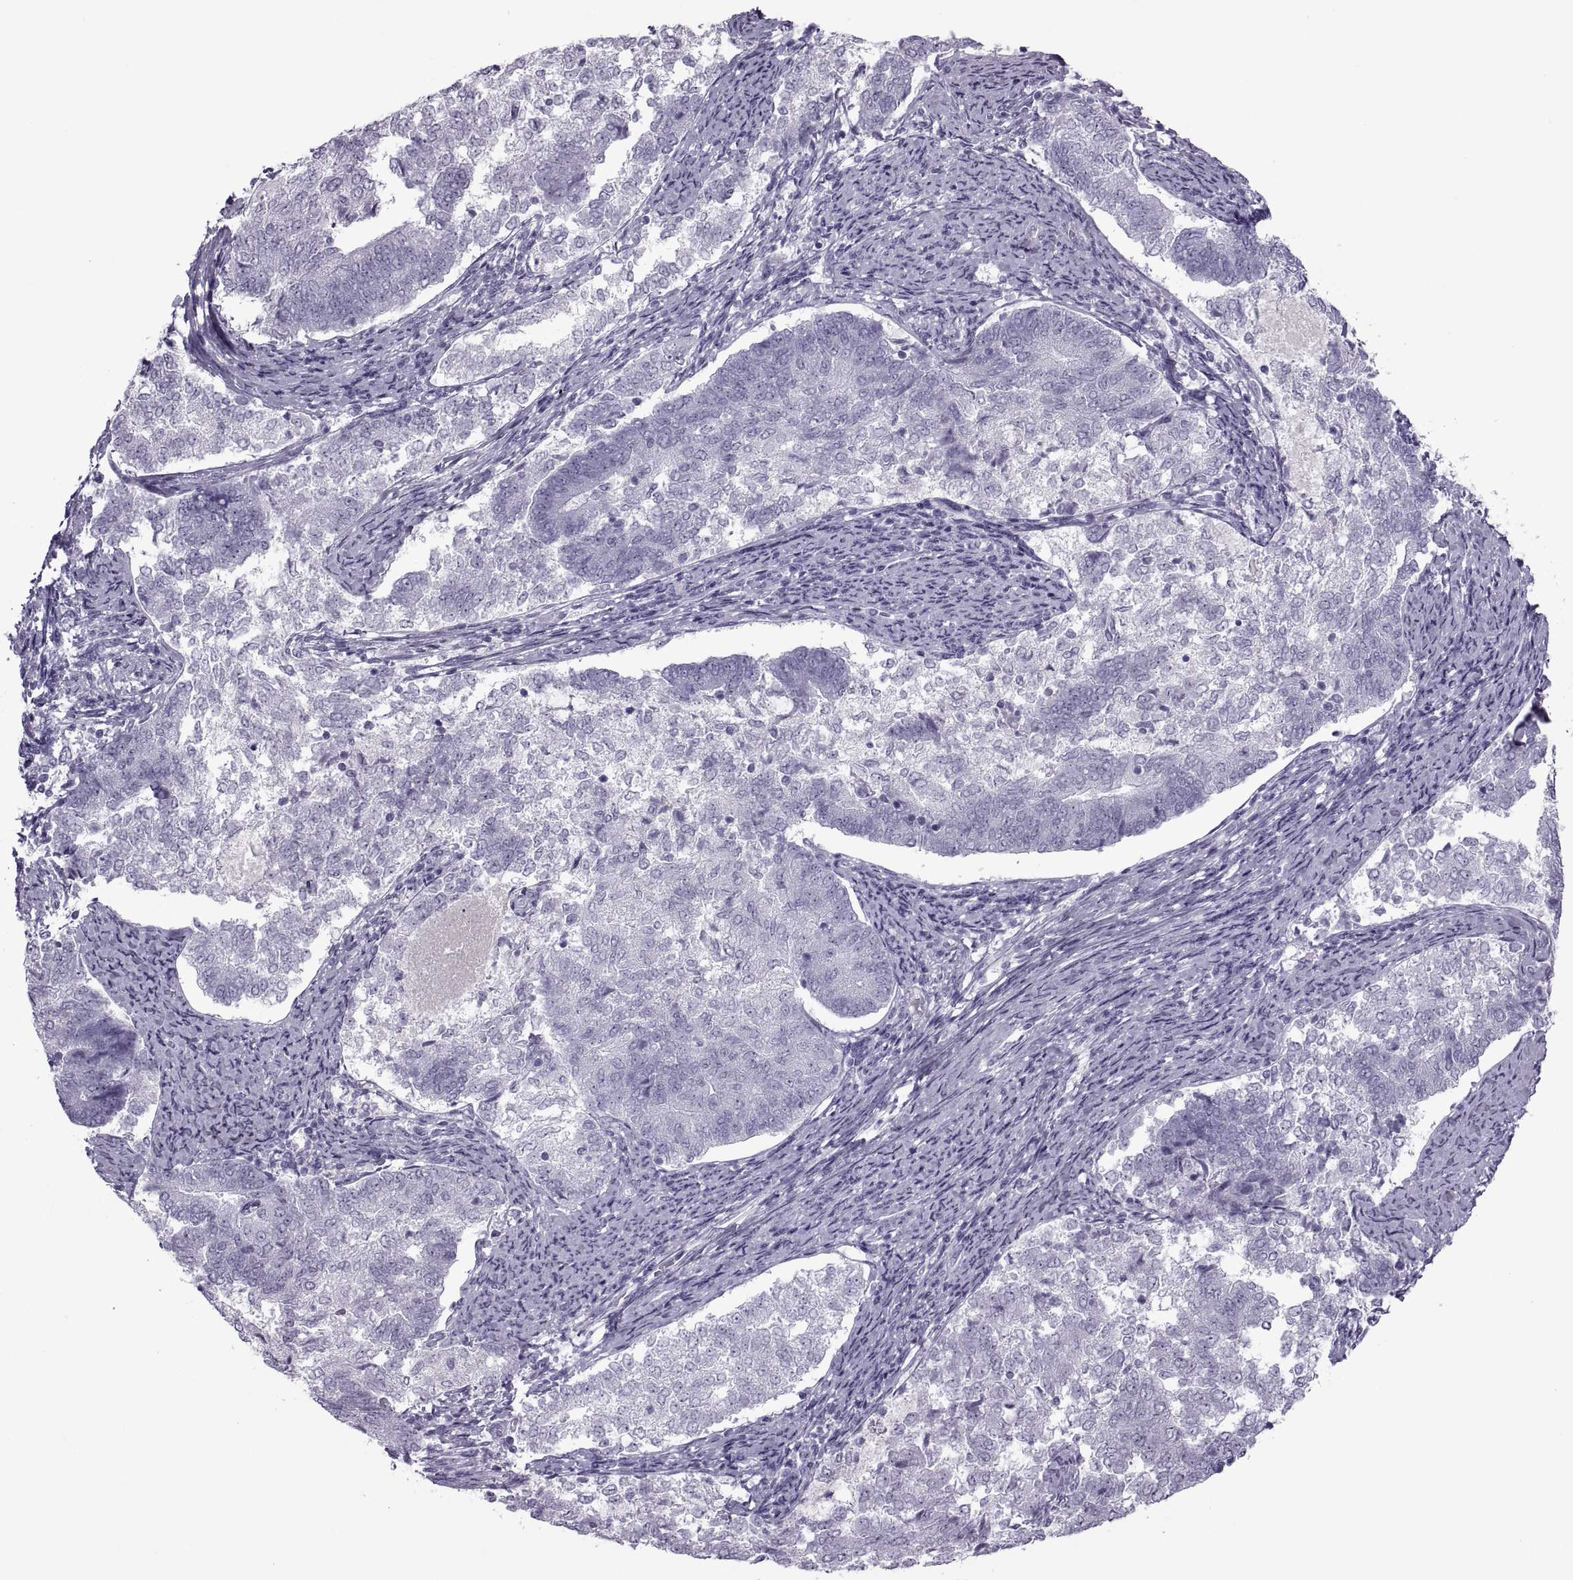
{"staining": {"intensity": "negative", "quantity": "none", "location": "none"}, "tissue": "endometrial cancer", "cell_type": "Tumor cells", "image_type": "cancer", "snomed": [{"axis": "morphology", "description": "Adenocarcinoma, NOS"}, {"axis": "topography", "description": "Endometrium"}], "caption": "Immunohistochemistry of endometrial cancer demonstrates no positivity in tumor cells. (DAB (3,3'-diaminobenzidine) immunohistochemistry (IHC) with hematoxylin counter stain).", "gene": "FAM24A", "patient": {"sex": "female", "age": 65}}